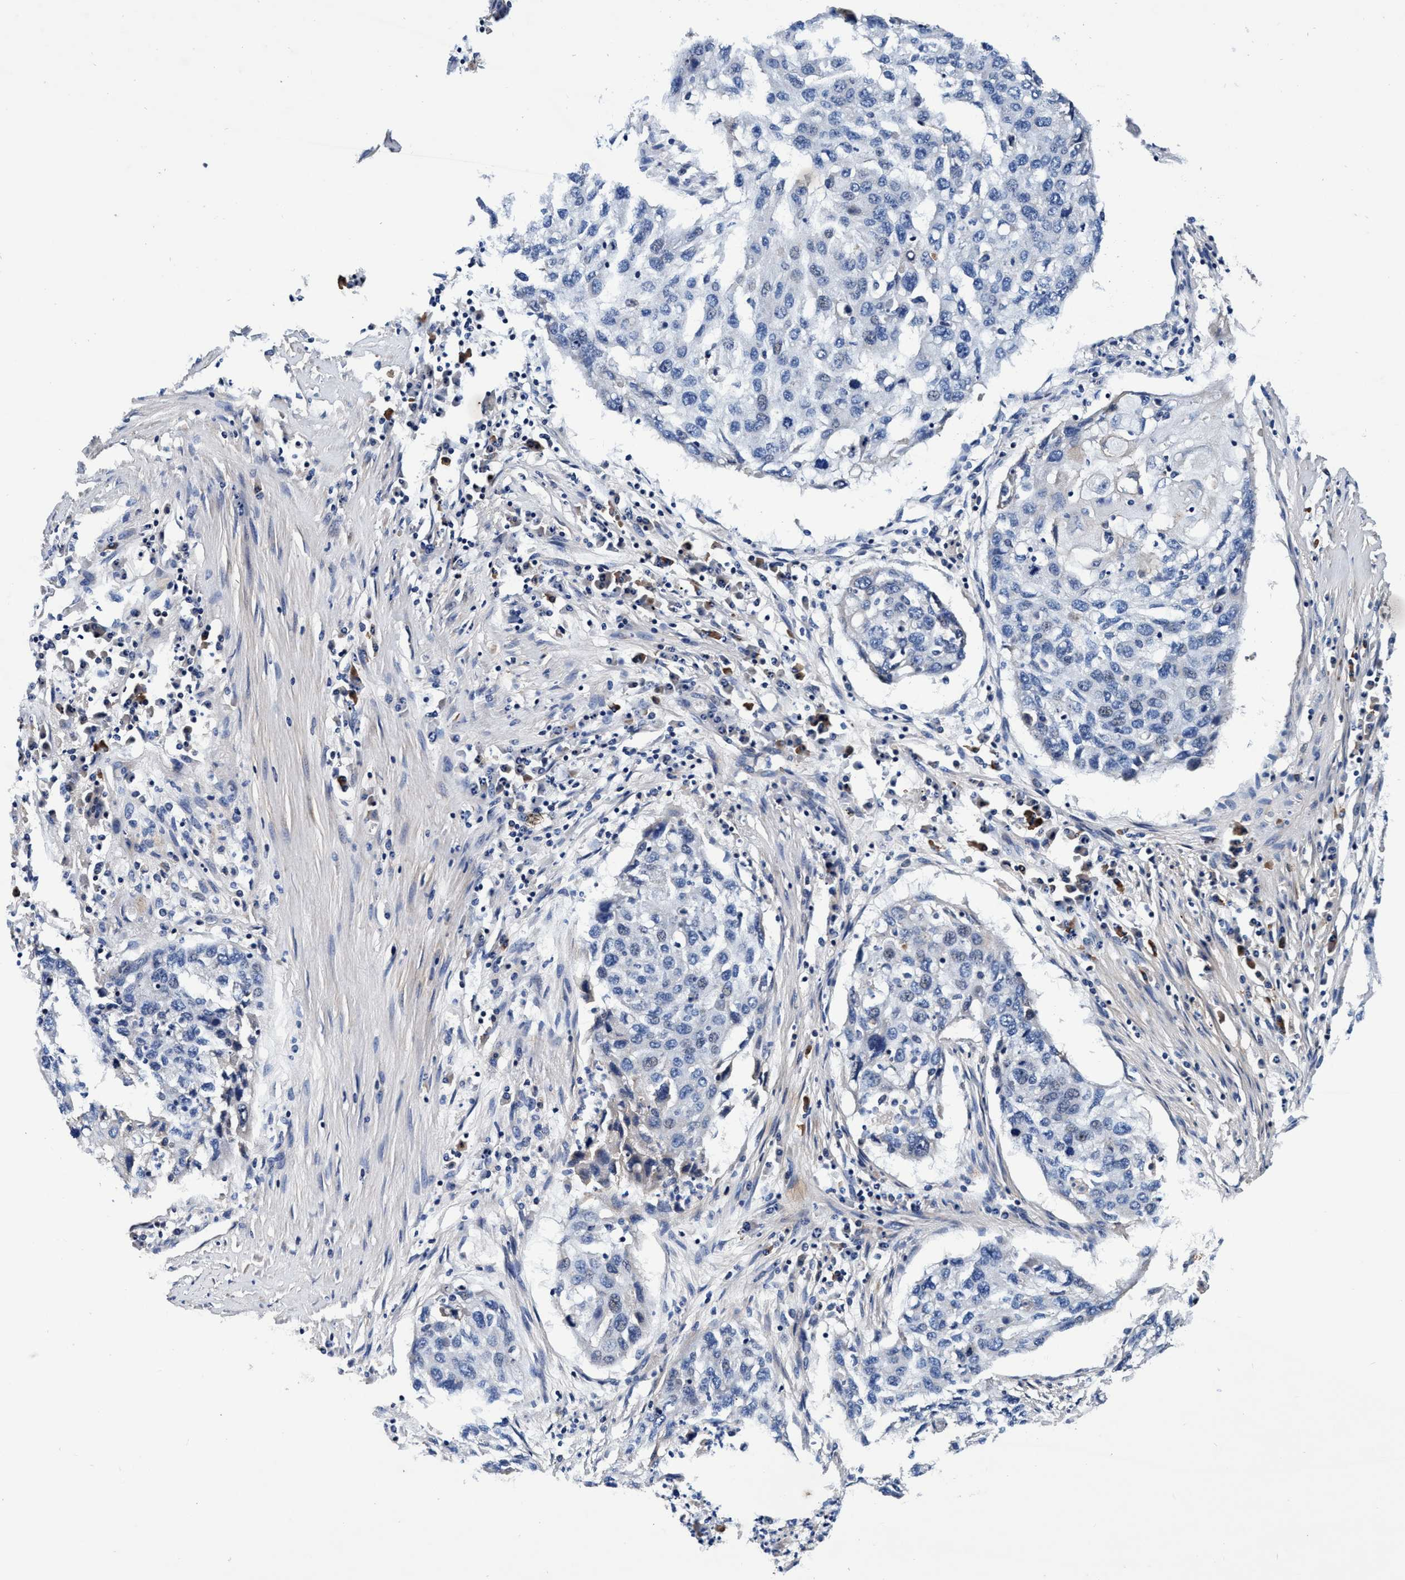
{"staining": {"intensity": "negative", "quantity": "none", "location": "none"}, "tissue": "lung cancer", "cell_type": "Tumor cells", "image_type": "cancer", "snomed": [{"axis": "morphology", "description": "Squamous cell carcinoma, NOS"}, {"axis": "topography", "description": "Lung"}], "caption": "Image shows no significant protein expression in tumor cells of lung cancer (squamous cell carcinoma).", "gene": "RNF208", "patient": {"sex": "female", "age": 63}}